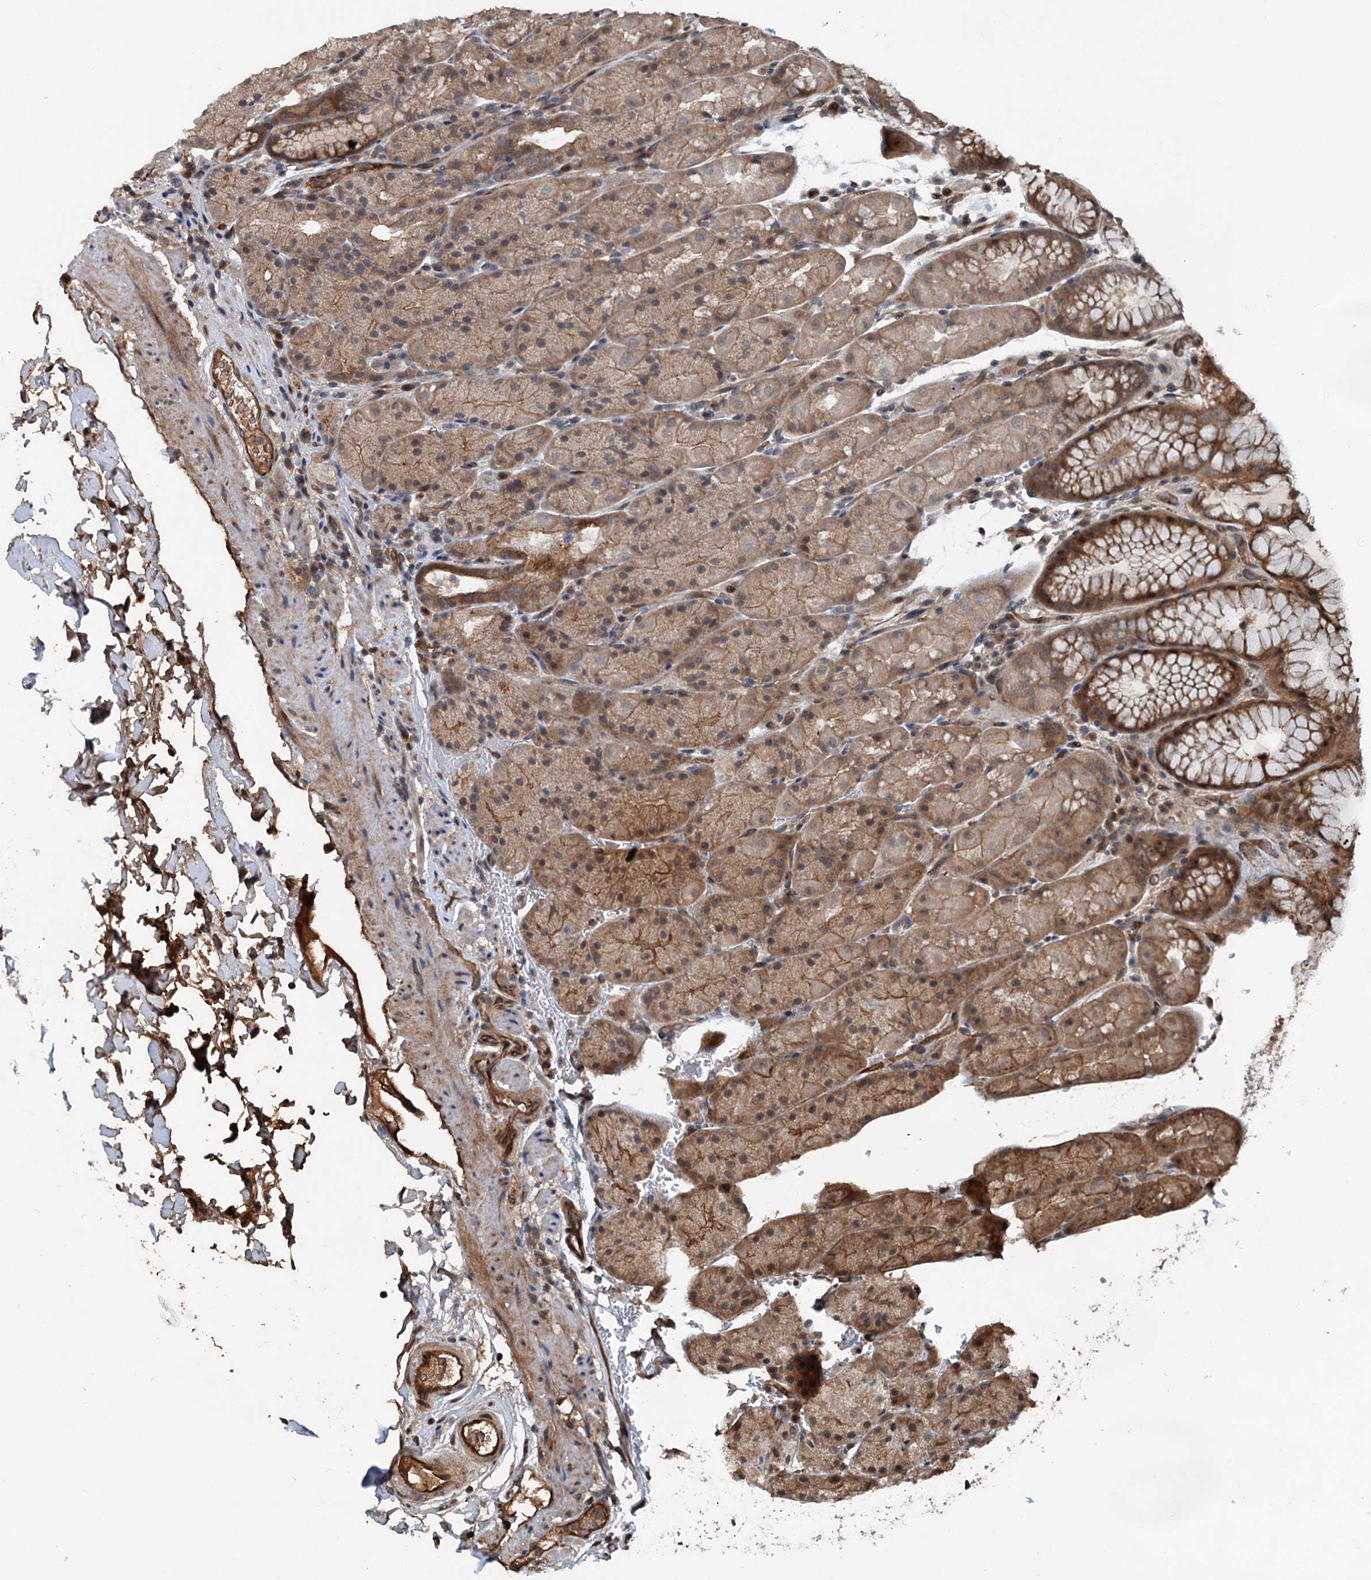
{"staining": {"intensity": "moderate", "quantity": ">75%", "location": "cytoplasmic/membranous"}, "tissue": "stomach", "cell_type": "Glandular cells", "image_type": "normal", "snomed": [{"axis": "morphology", "description": "Normal tissue, NOS"}, {"axis": "topography", "description": "Stomach, upper"}, {"axis": "topography", "description": "Stomach, lower"}], "caption": "High-magnification brightfield microscopy of unremarkable stomach stained with DAB (3,3'-diaminobenzidine) (brown) and counterstained with hematoxylin (blue). glandular cells exhibit moderate cytoplasmic/membranous positivity is identified in about>75% of cells.", "gene": "TEDC1", "patient": {"sex": "male", "age": 67}}